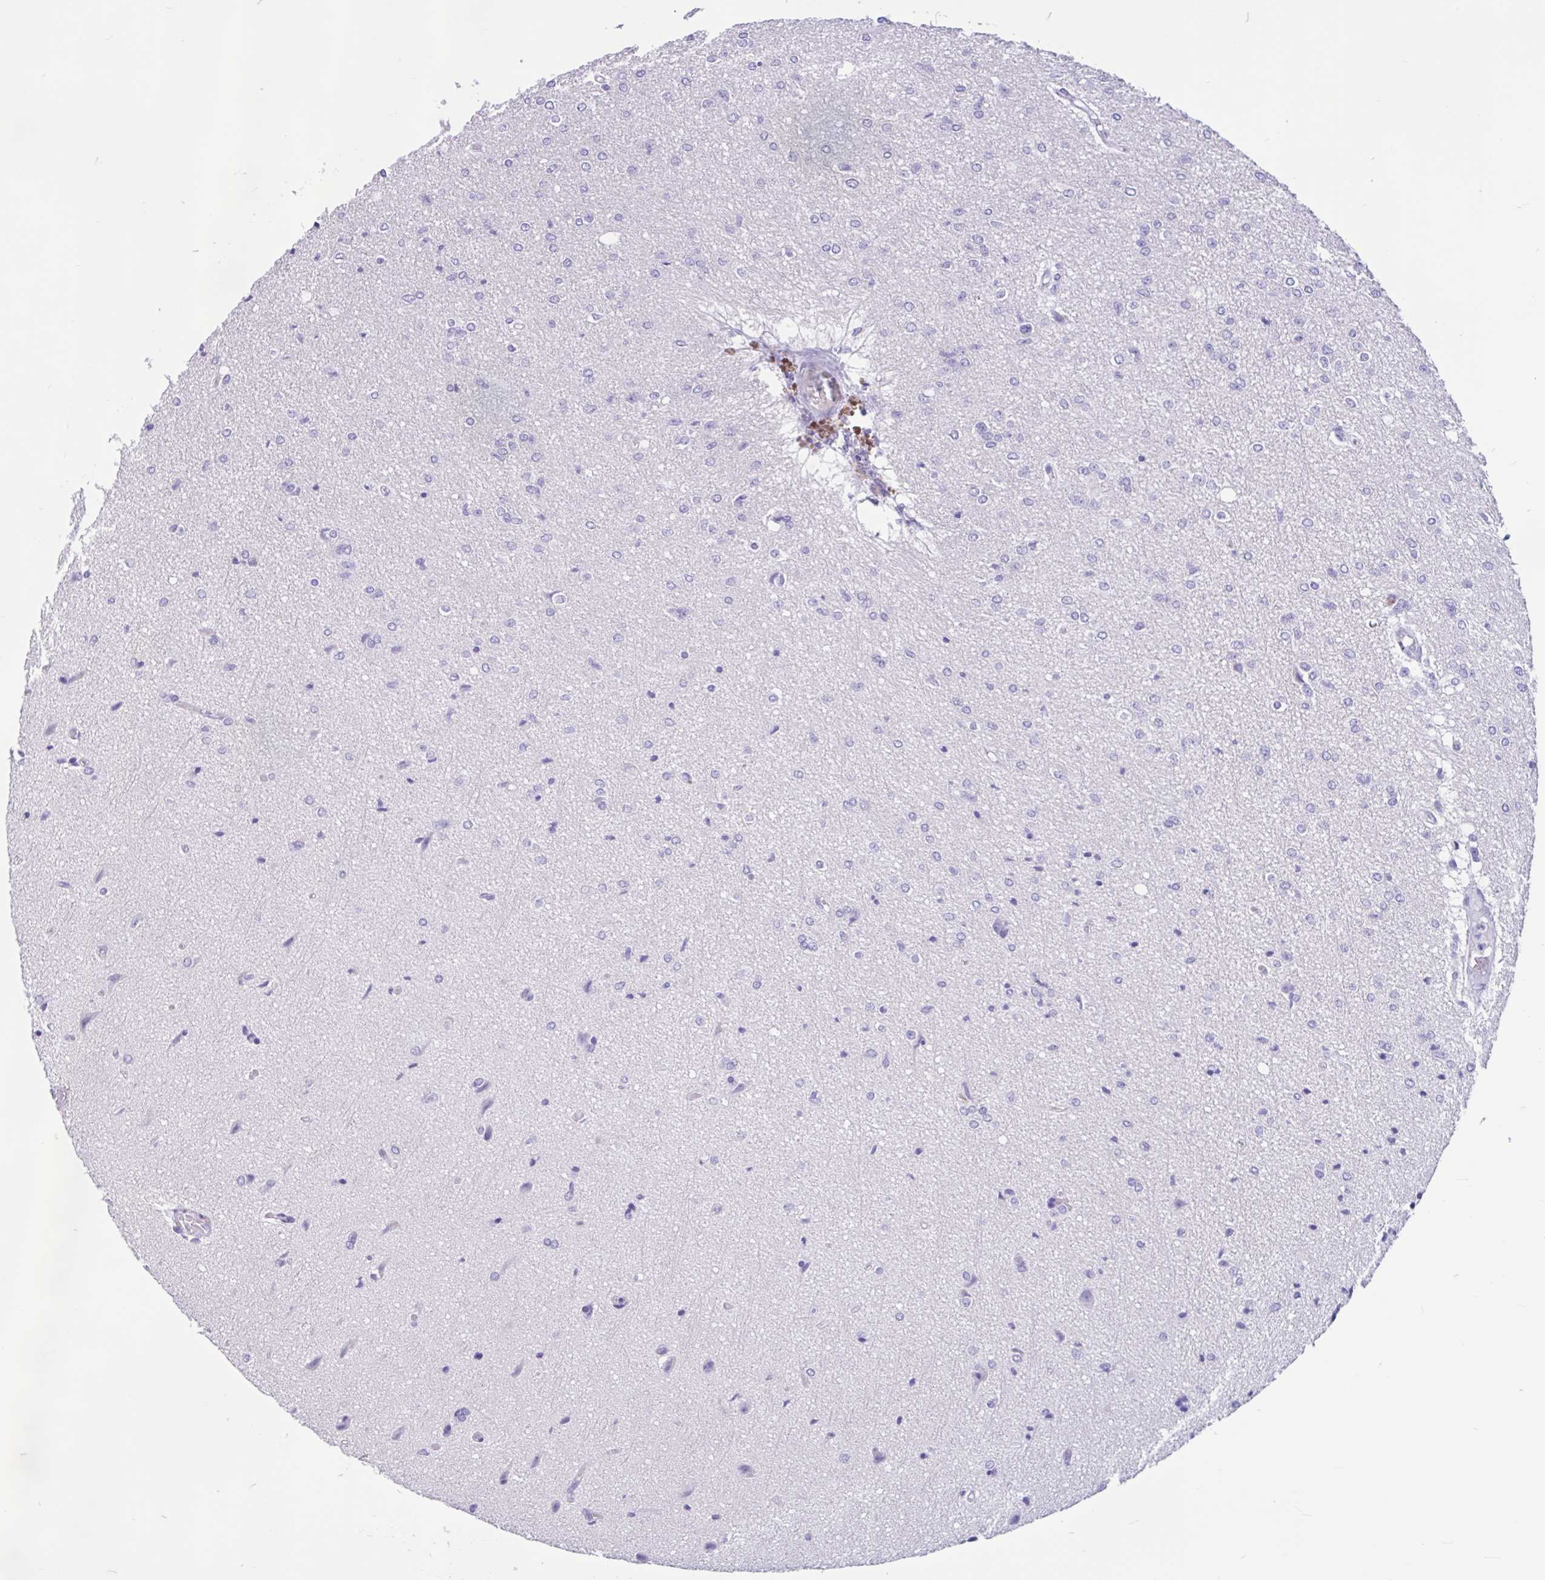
{"staining": {"intensity": "negative", "quantity": "none", "location": "none"}, "tissue": "glioma", "cell_type": "Tumor cells", "image_type": "cancer", "snomed": [{"axis": "morphology", "description": "Glioma, malignant, Low grade"}, {"axis": "topography", "description": "Brain"}], "caption": "Tumor cells show no significant protein positivity in glioma. (DAB (3,3'-diaminobenzidine) immunohistochemistry (IHC) visualized using brightfield microscopy, high magnification).", "gene": "ZNF319", "patient": {"sex": "male", "age": 26}}